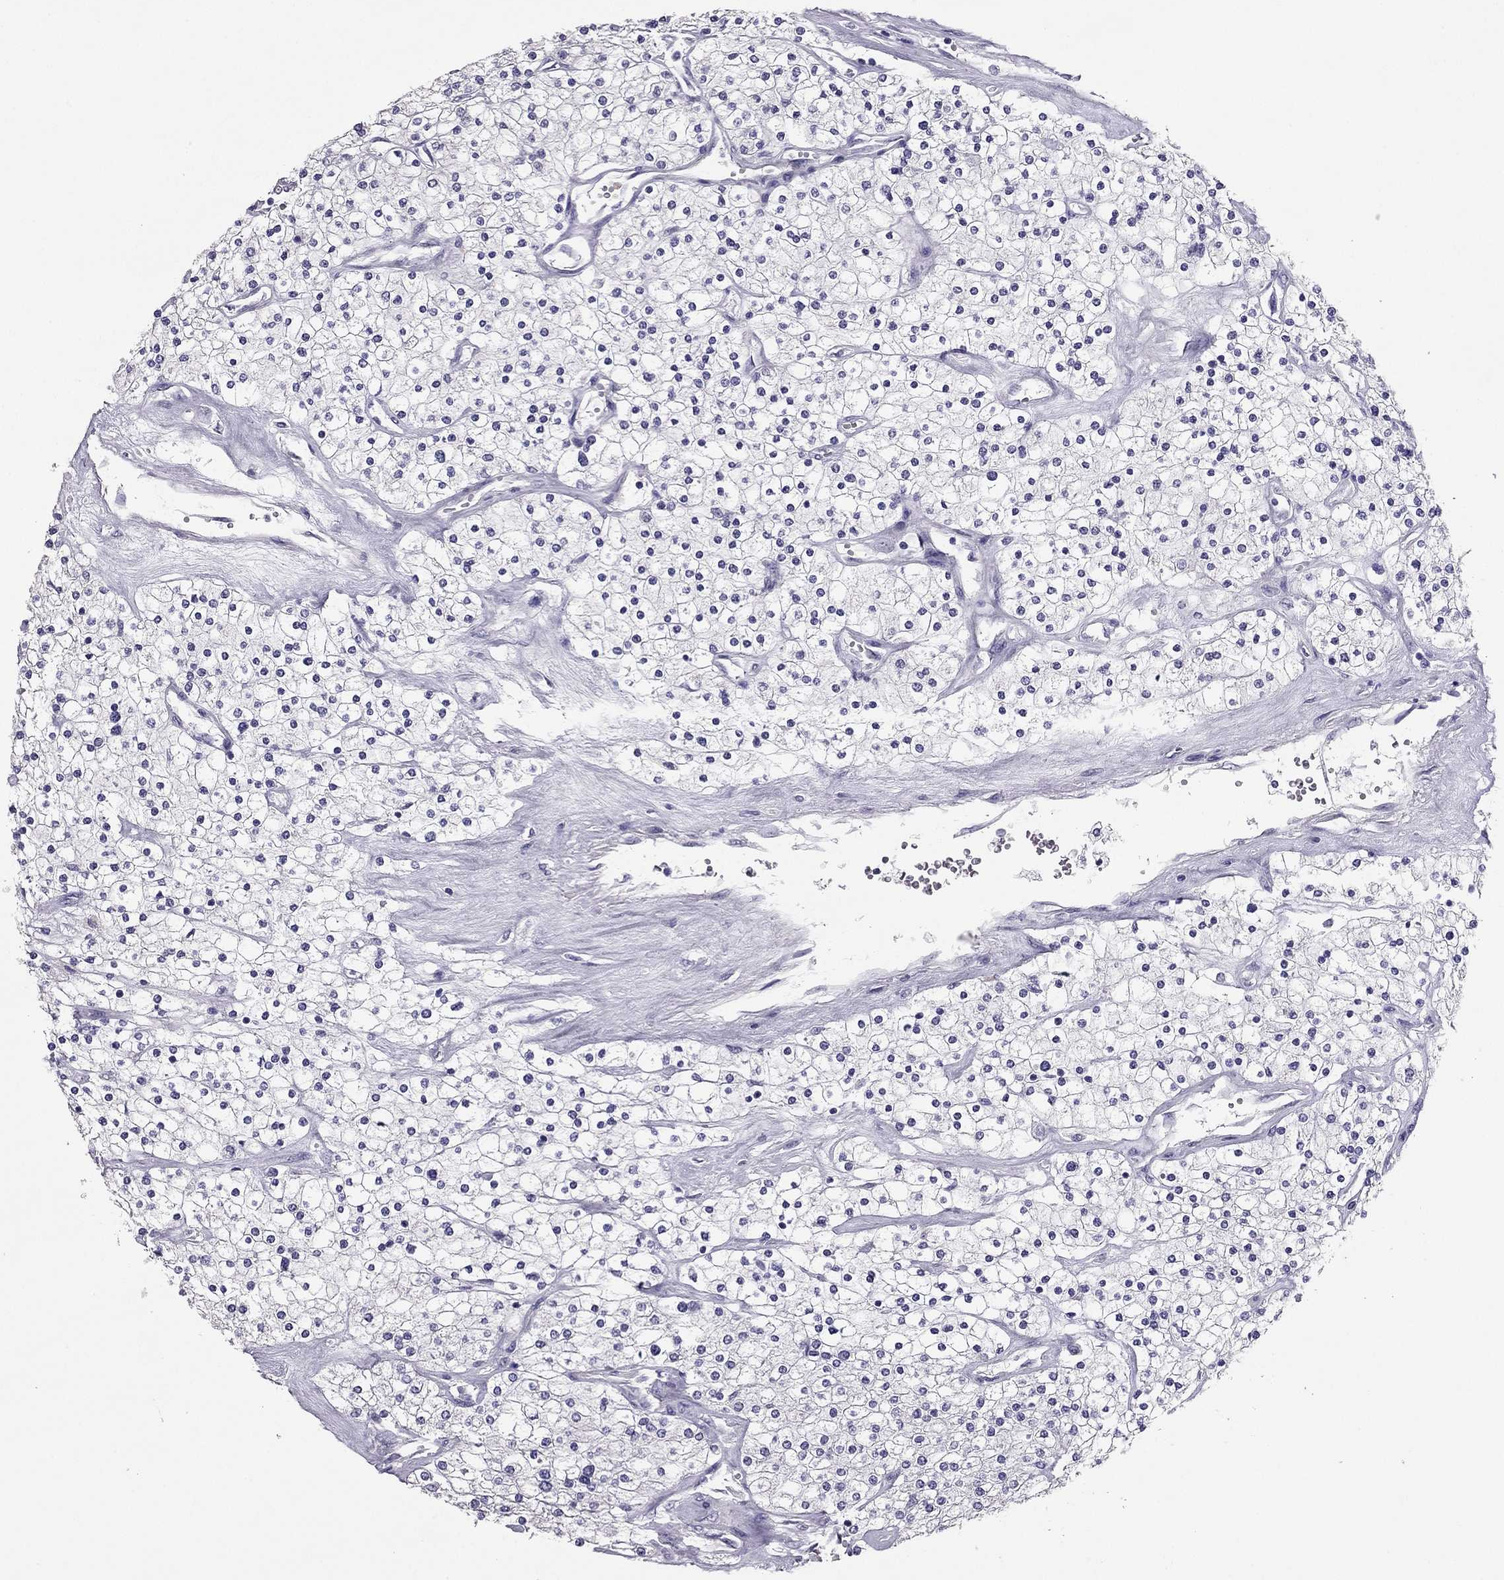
{"staining": {"intensity": "negative", "quantity": "none", "location": "none"}, "tissue": "renal cancer", "cell_type": "Tumor cells", "image_type": "cancer", "snomed": [{"axis": "morphology", "description": "Adenocarcinoma, NOS"}, {"axis": "topography", "description": "Kidney"}], "caption": "This photomicrograph is of renal cancer stained with immunohistochemistry to label a protein in brown with the nuclei are counter-stained blue. There is no expression in tumor cells.", "gene": "RHO", "patient": {"sex": "male", "age": 80}}